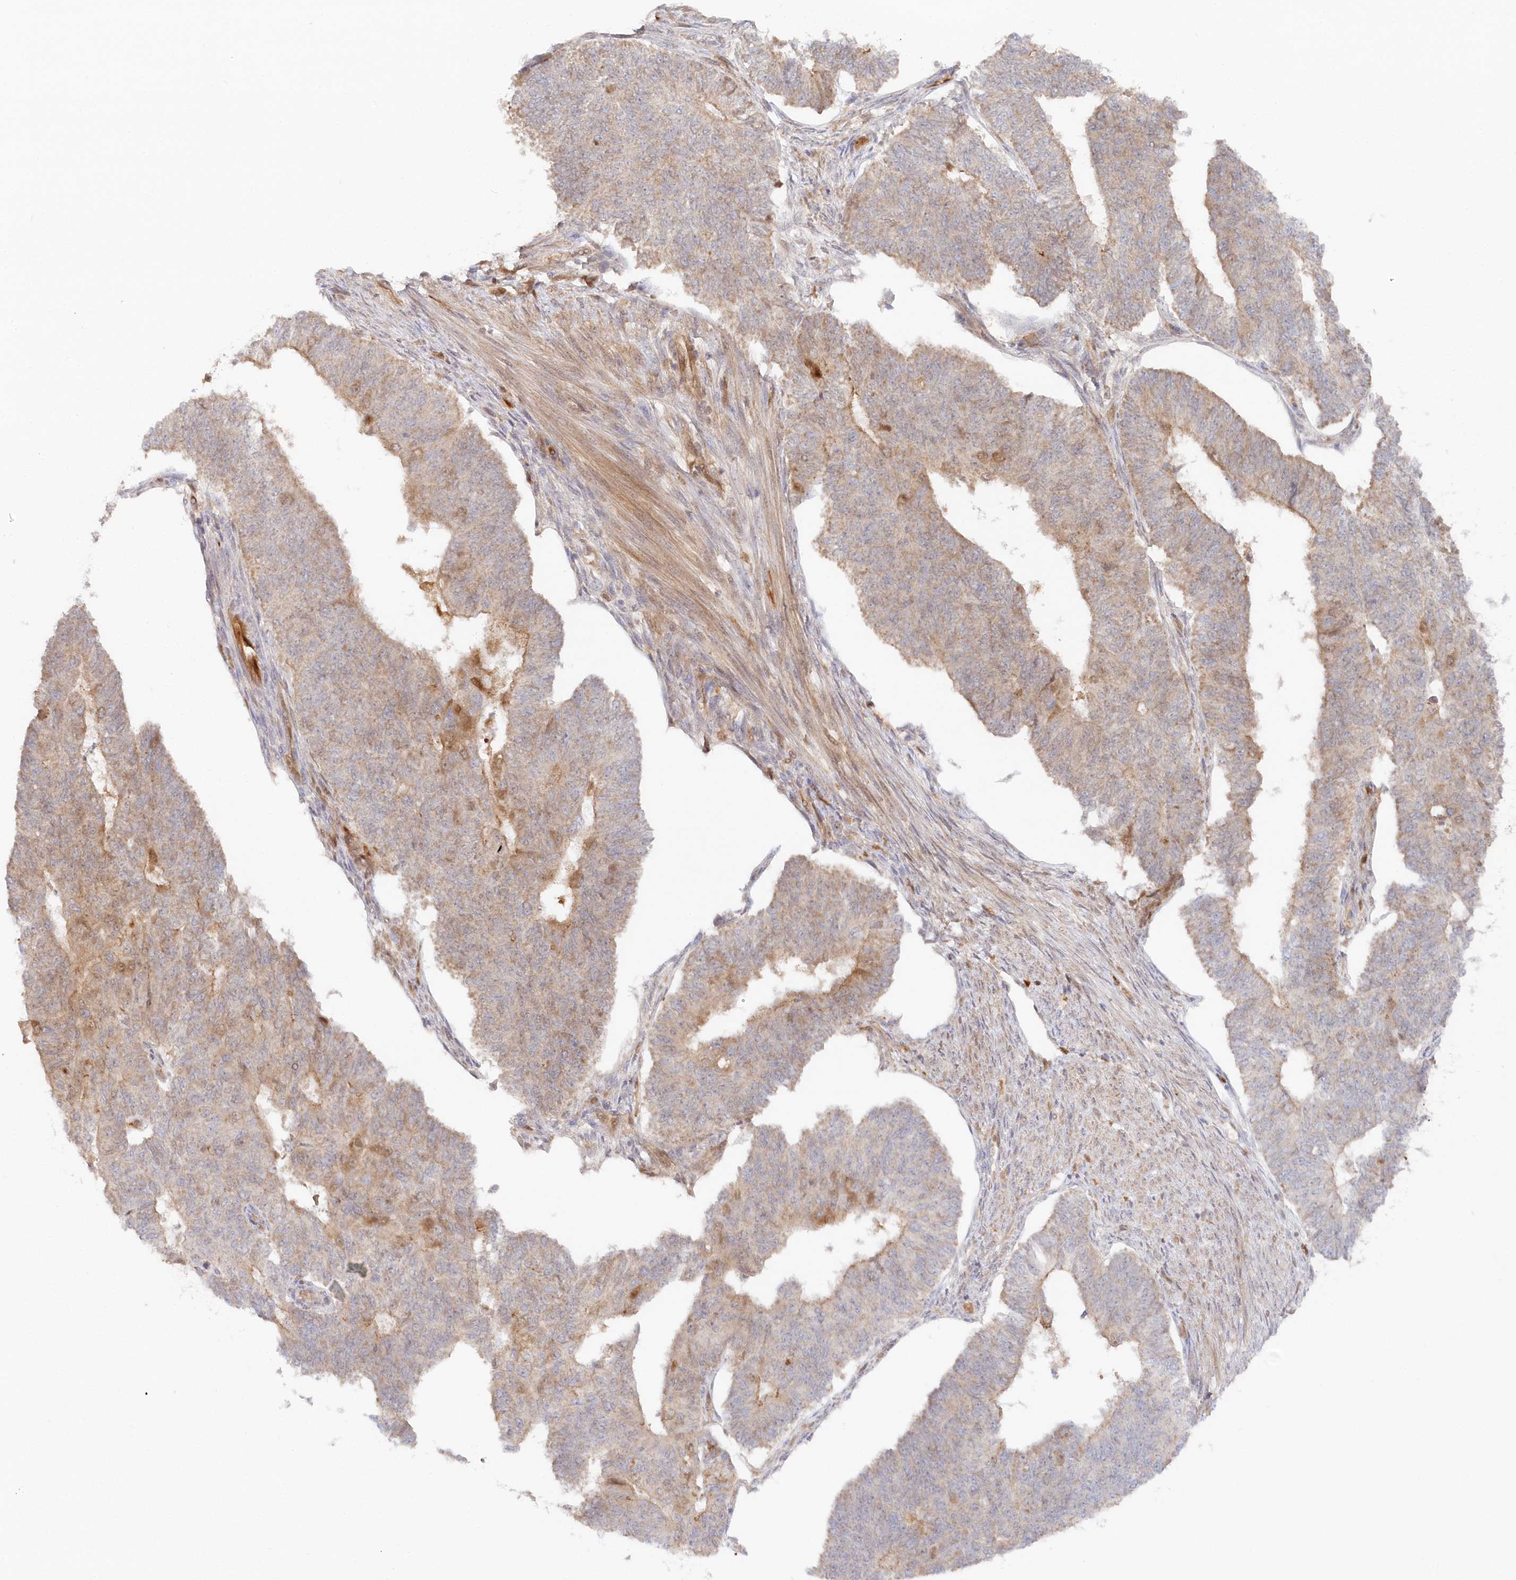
{"staining": {"intensity": "moderate", "quantity": "<25%", "location": "cytoplasmic/membranous"}, "tissue": "endometrial cancer", "cell_type": "Tumor cells", "image_type": "cancer", "snomed": [{"axis": "morphology", "description": "Adenocarcinoma, NOS"}, {"axis": "topography", "description": "Endometrium"}], "caption": "Adenocarcinoma (endometrial) stained for a protein (brown) displays moderate cytoplasmic/membranous positive expression in approximately <25% of tumor cells.", "gene": "GBE1", "patient": {"sex": "female", "age": 32}}